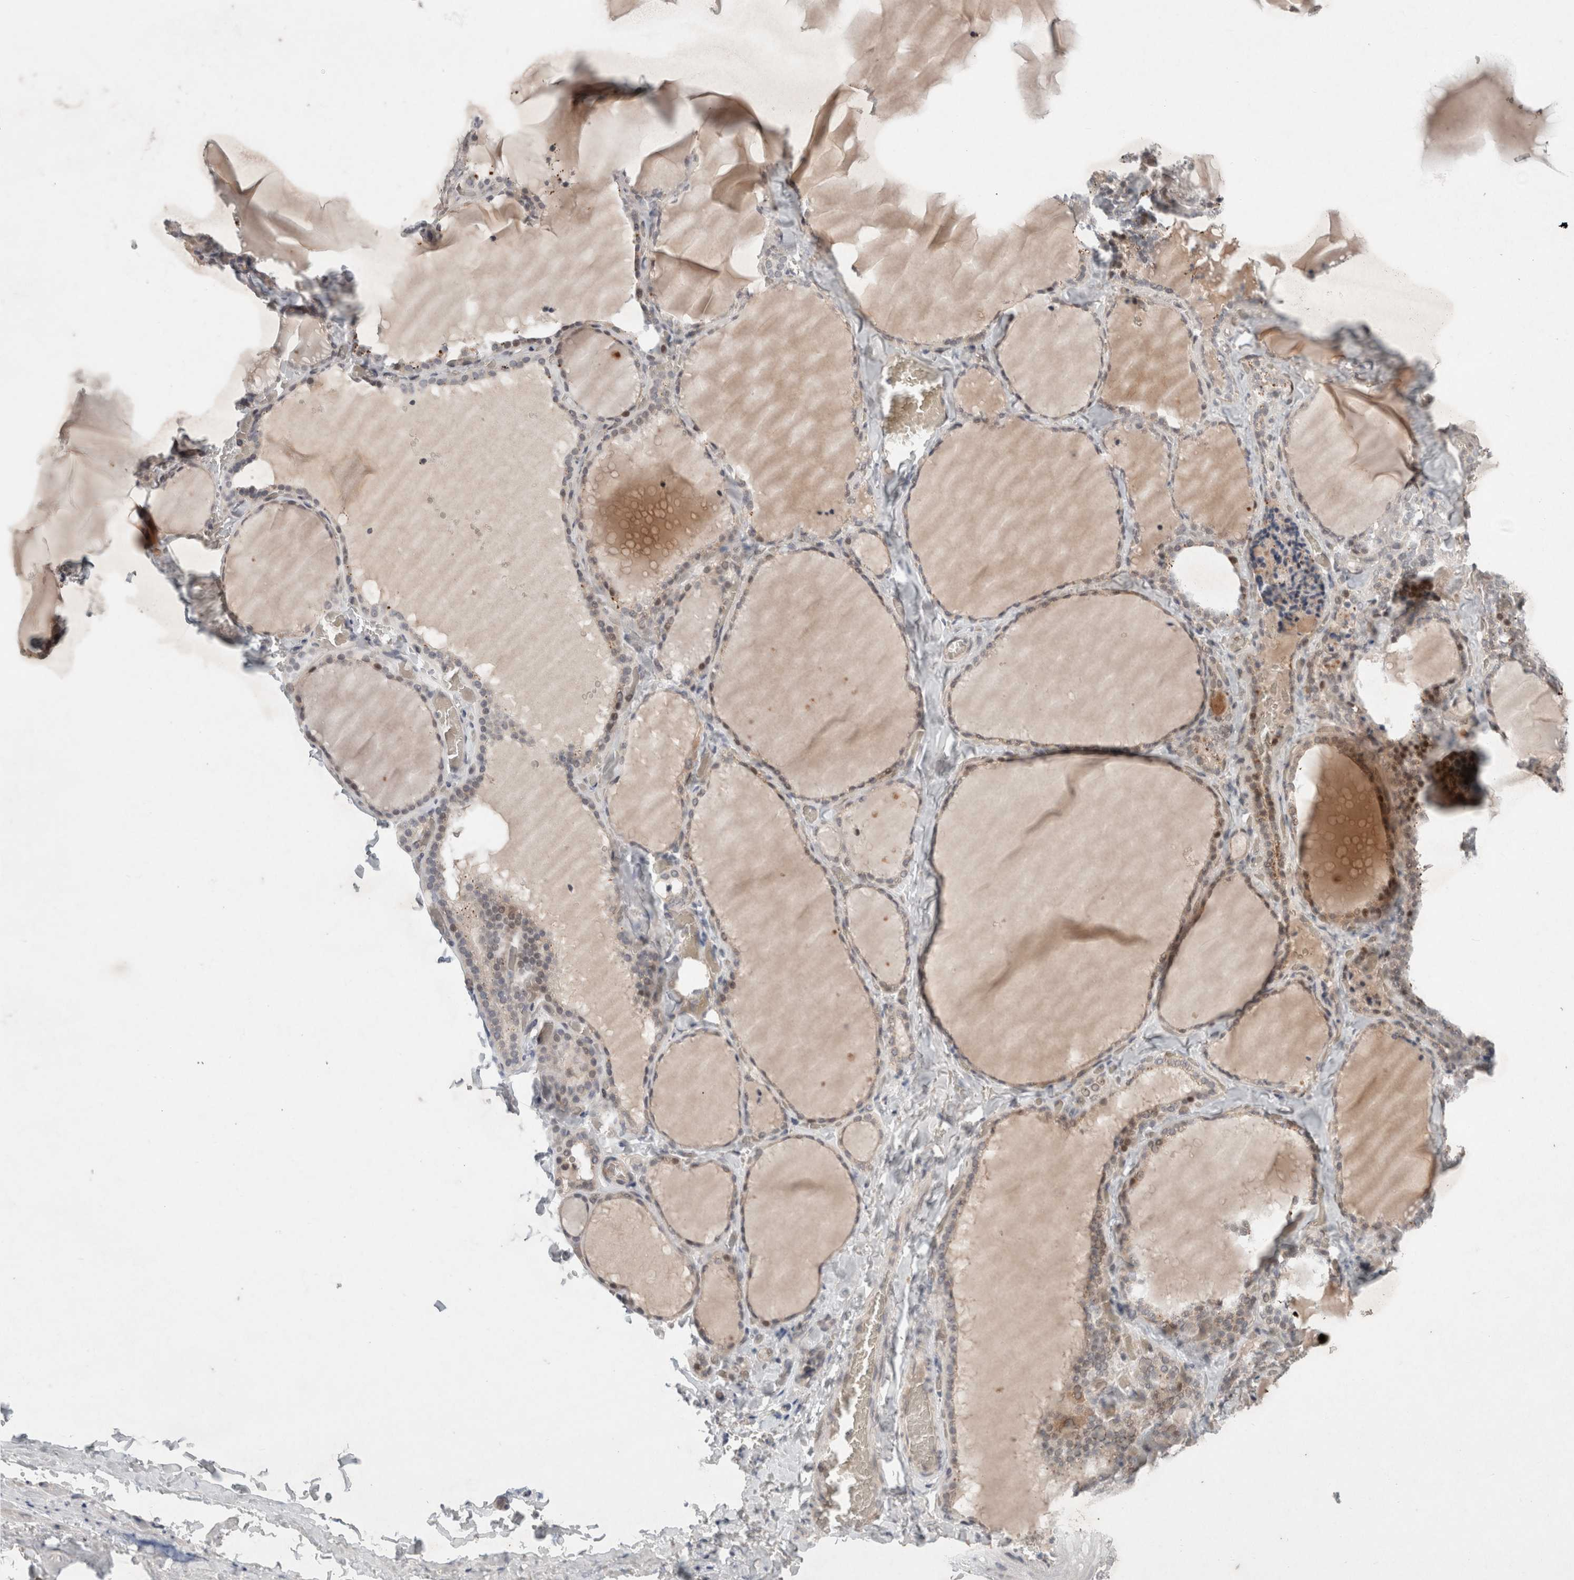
{"staining": {"intensity": "weak", "quantity": "25%-75%", "location": "cytoplasmic/membranous"}, "tissue": "thyroid gland", "cell_type": "Glandular cells", "image_type": "normal", "snomed": [{"axis": "morphology", "description": "Normal tissue, NOS"}, {"axis": "topography", "description": "Thyroid gland"}], "caption": "Immunohistochemistry (IHC) staining of normal thyroid gland, which reveals low levels of weak cytoplasmic/membranous positivity in about 25%-75% of glandular cells indicating weak cytoplasmic/membranous protein positivity. The staining was performed using DAB (3,3'-diaminobenzidine) (brown) for protein detection and nuclei were counterstained in hematoxylin (blue).", "gene": "RASAL2", "patient": {"sex": "female", "age": 22}}